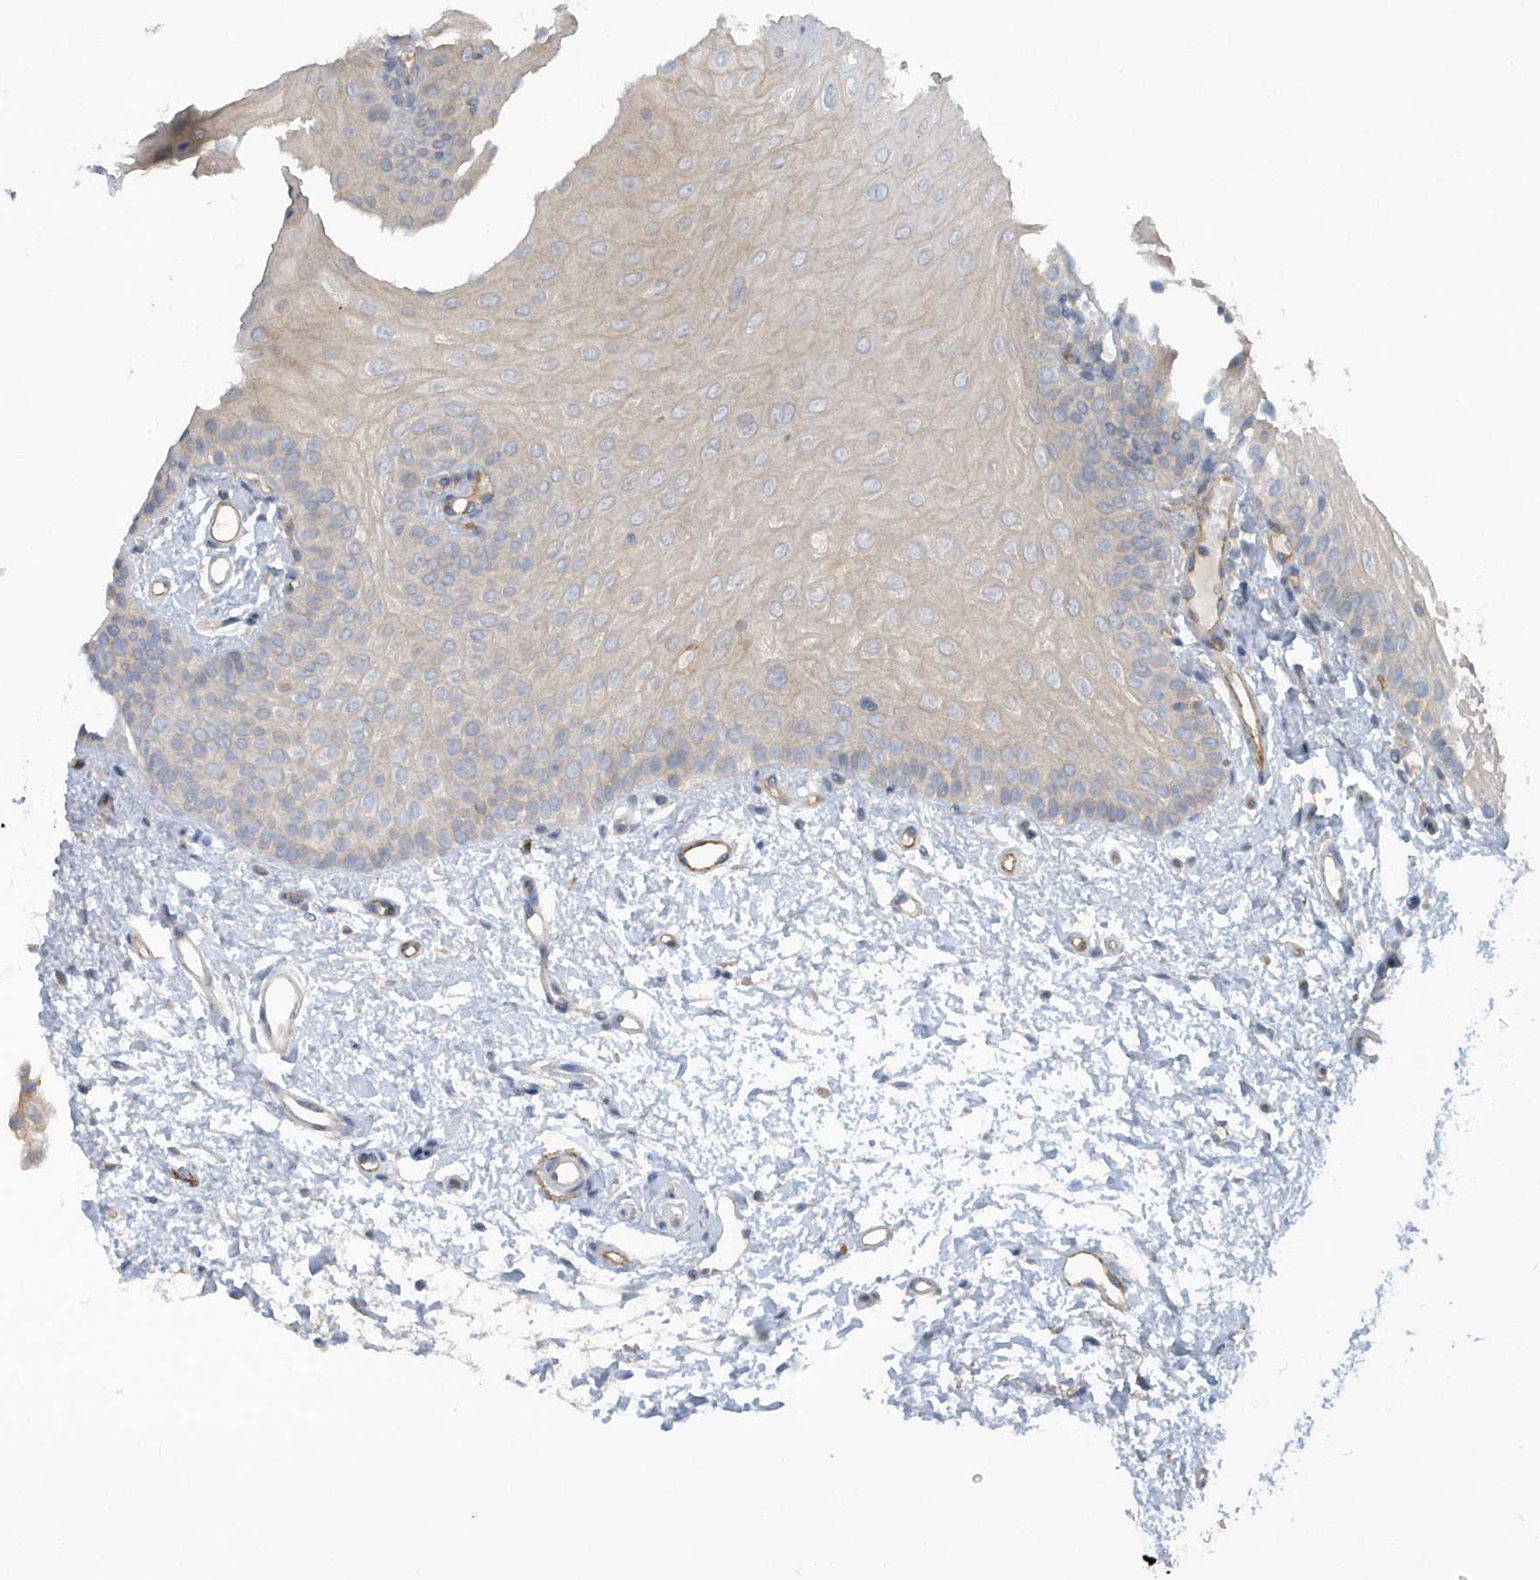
{"staining": {"intensity": "negative", "quantity": "none", "location": "none"}, "tissue": "oral mucosa", "cell_type": "Squamous epithelial cells", "image_type": "normal", "snomed": [{"axis": "morphology", "description": "Normal tissue, NOS"}, {"axis": "topography", "description": "Oral tissue"}], "caption": "The histopathology image shows no staining of squamous epithelial cells in benign oral mucosa. (Brightfield microscopy of DAB IHC at high magnification).", "gene": "RAI14", "patient": {"sex": "female", "age": 68}}